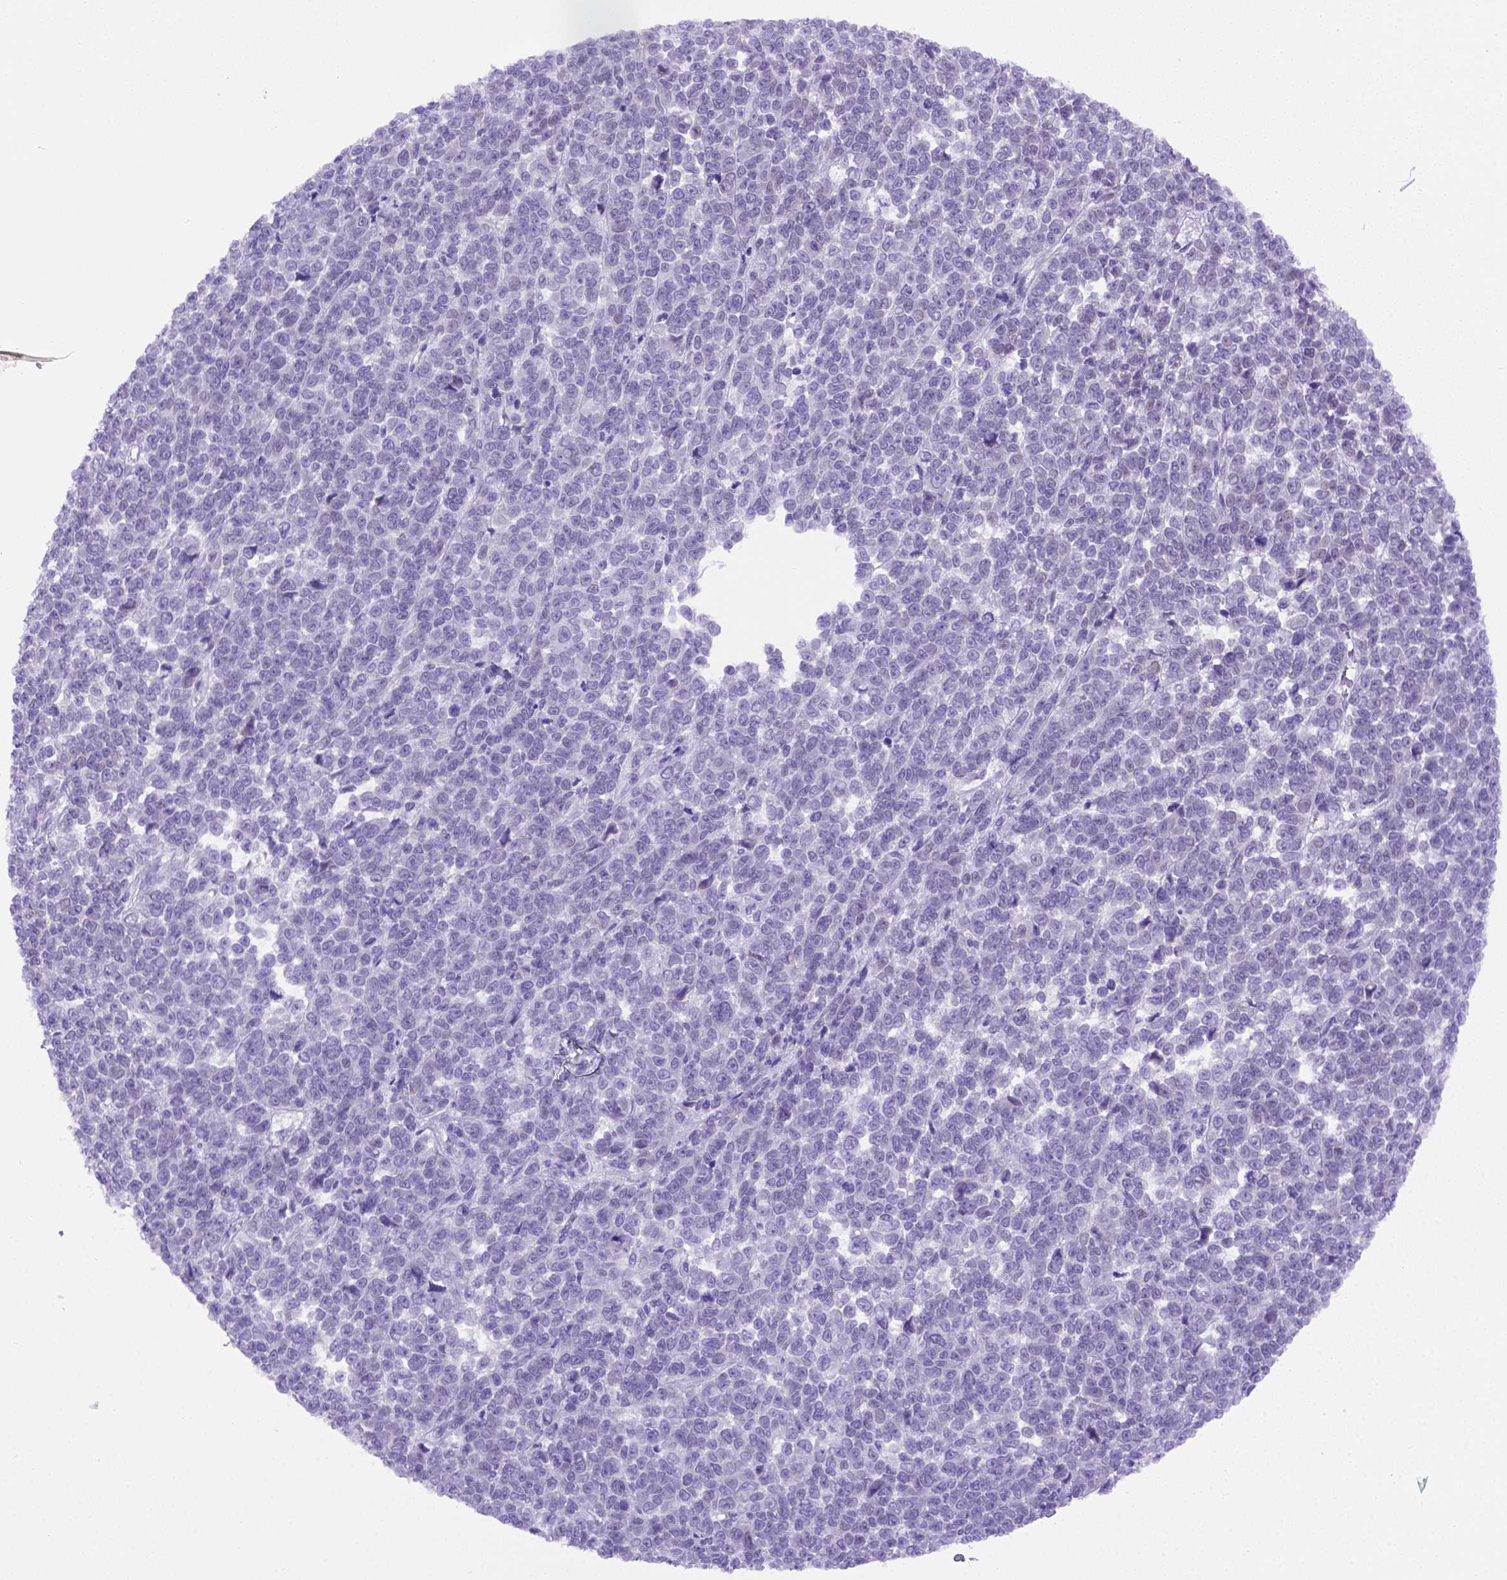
{"staining": {"intensity": "negative", "quantity": "none", "location": "none"}, "tissue": "melanoma", "cell_type": "Tumor cells", "image_type": "cancer", "snomed": [{"axis": "morphology", "description": "Malignant melanoma, NOS"}, {"axis": "topography", "description": "Skin"}], "caption": "Micrograph shows no significant protein expression in tumor cells of melanoma. (IHC, brightfield microscopy, high magnification).", "gene": "FAM81B", "patient": {"sex": "female", "age": 95}}